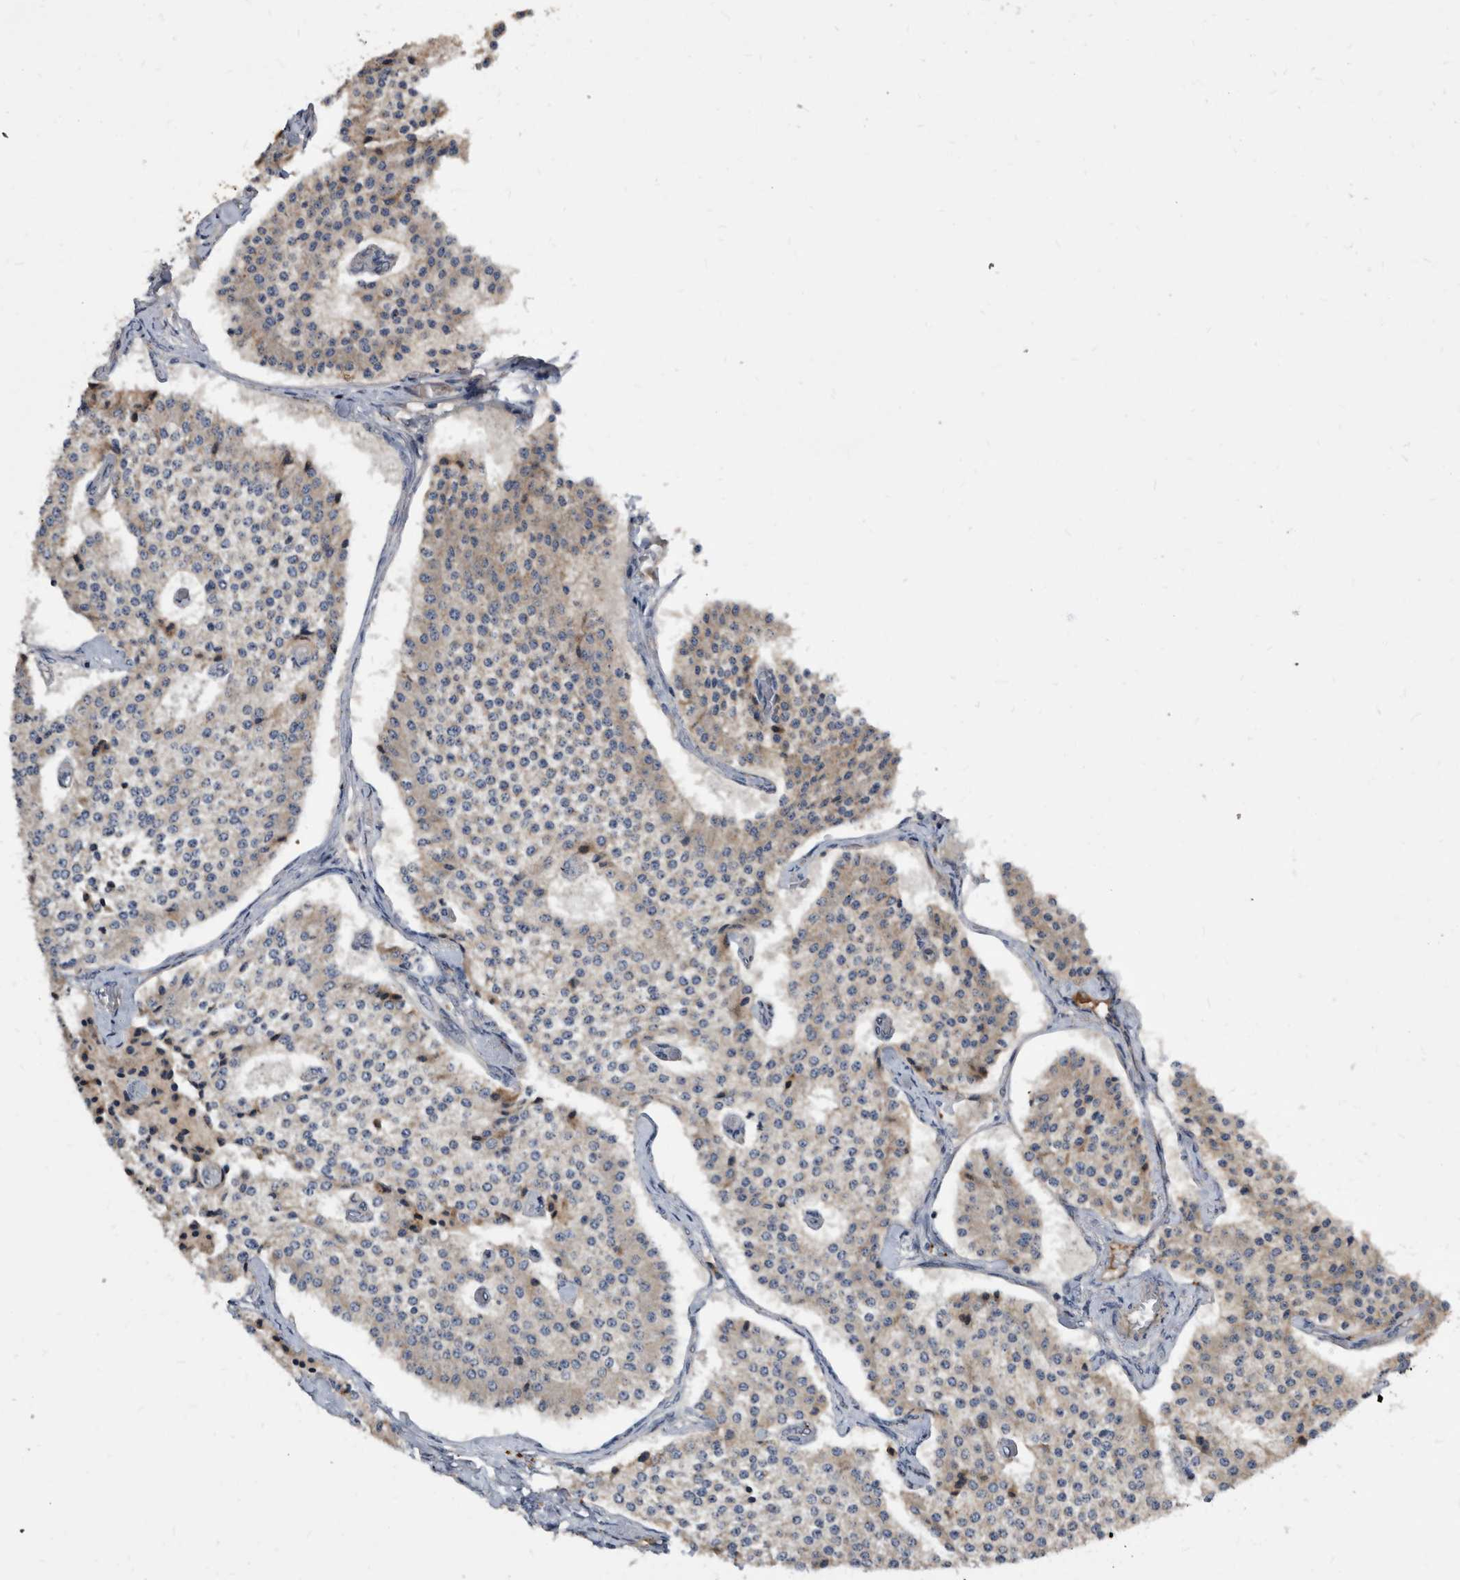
{"staining": {"intensity": "weak", "quantity": "<25%", "location": "cytoplasmic/membranous"}, "tissue": "carcinoid", "cell_type": "Tumor cells", "image_type": "cancer", "snomed": [{"axis": "morphology", "description": "Carcinoid, malignant, NOS"}, {"axis": "topography", "description": "Colon"}], "caption": "The immunohistochemistry (IHC) histopathology image has no significant expression in tumor cells of malignant carcinoid tissue.", "gene": "PI15", "patient": {"sex": "female", "age": 52}}